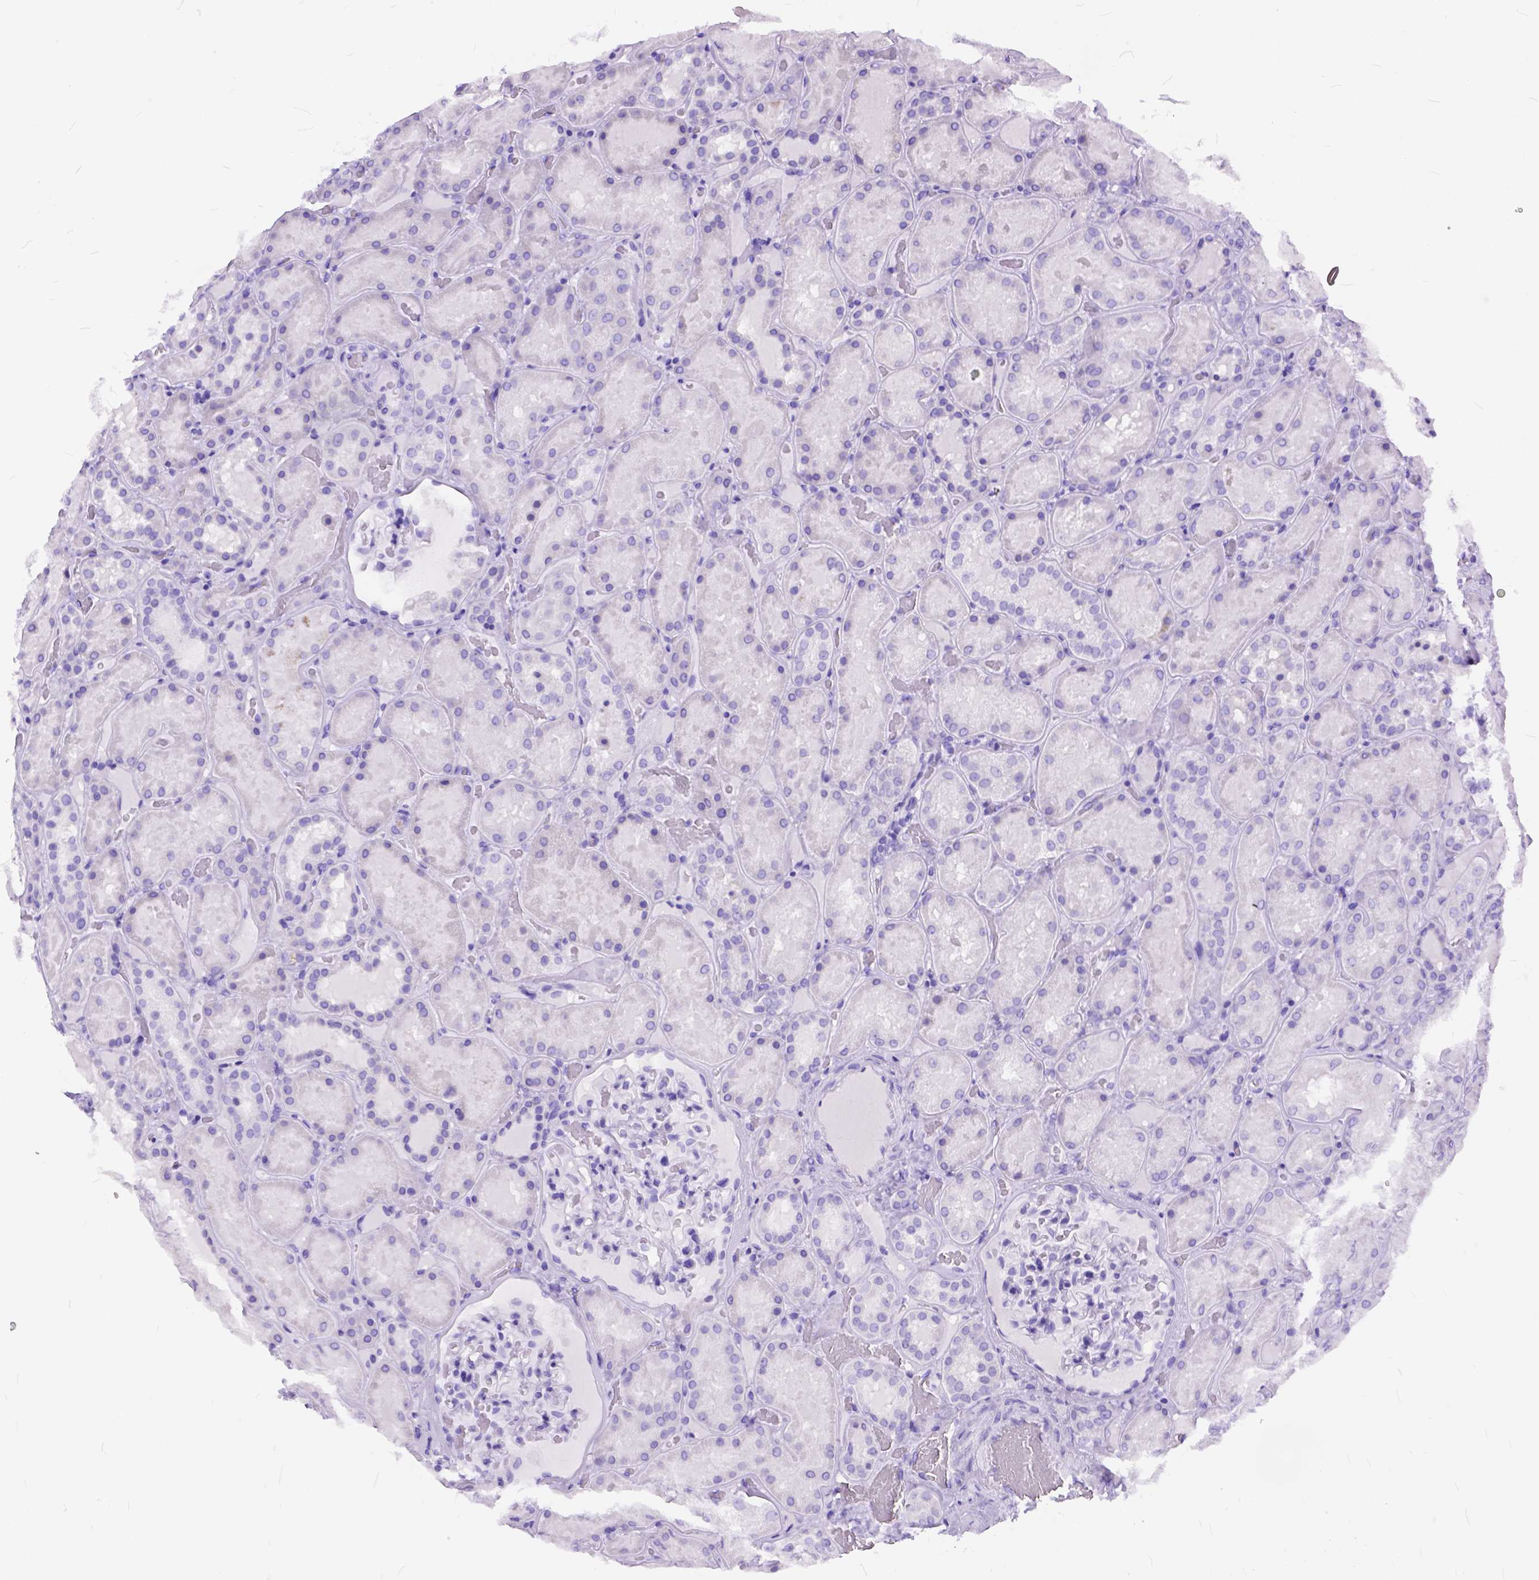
{"staining": {"intensity": "negative", "quantity": "none", "location": "none"}, "tissue": "kidney", "cell_type": "Cells in glomeruli", "image_type": "normal", "snomed": [{"axis": "morphology", "description": "Normal tissue, NOS"}, {"axis": "topography", "description": "Kidney"}], "caption": "Kidney stained for a protein using immunohistochemistry shows no staining cells in glomeruli.", "gene": "C1QTNF3", "patient": {"sex": "male", "age": 73}}